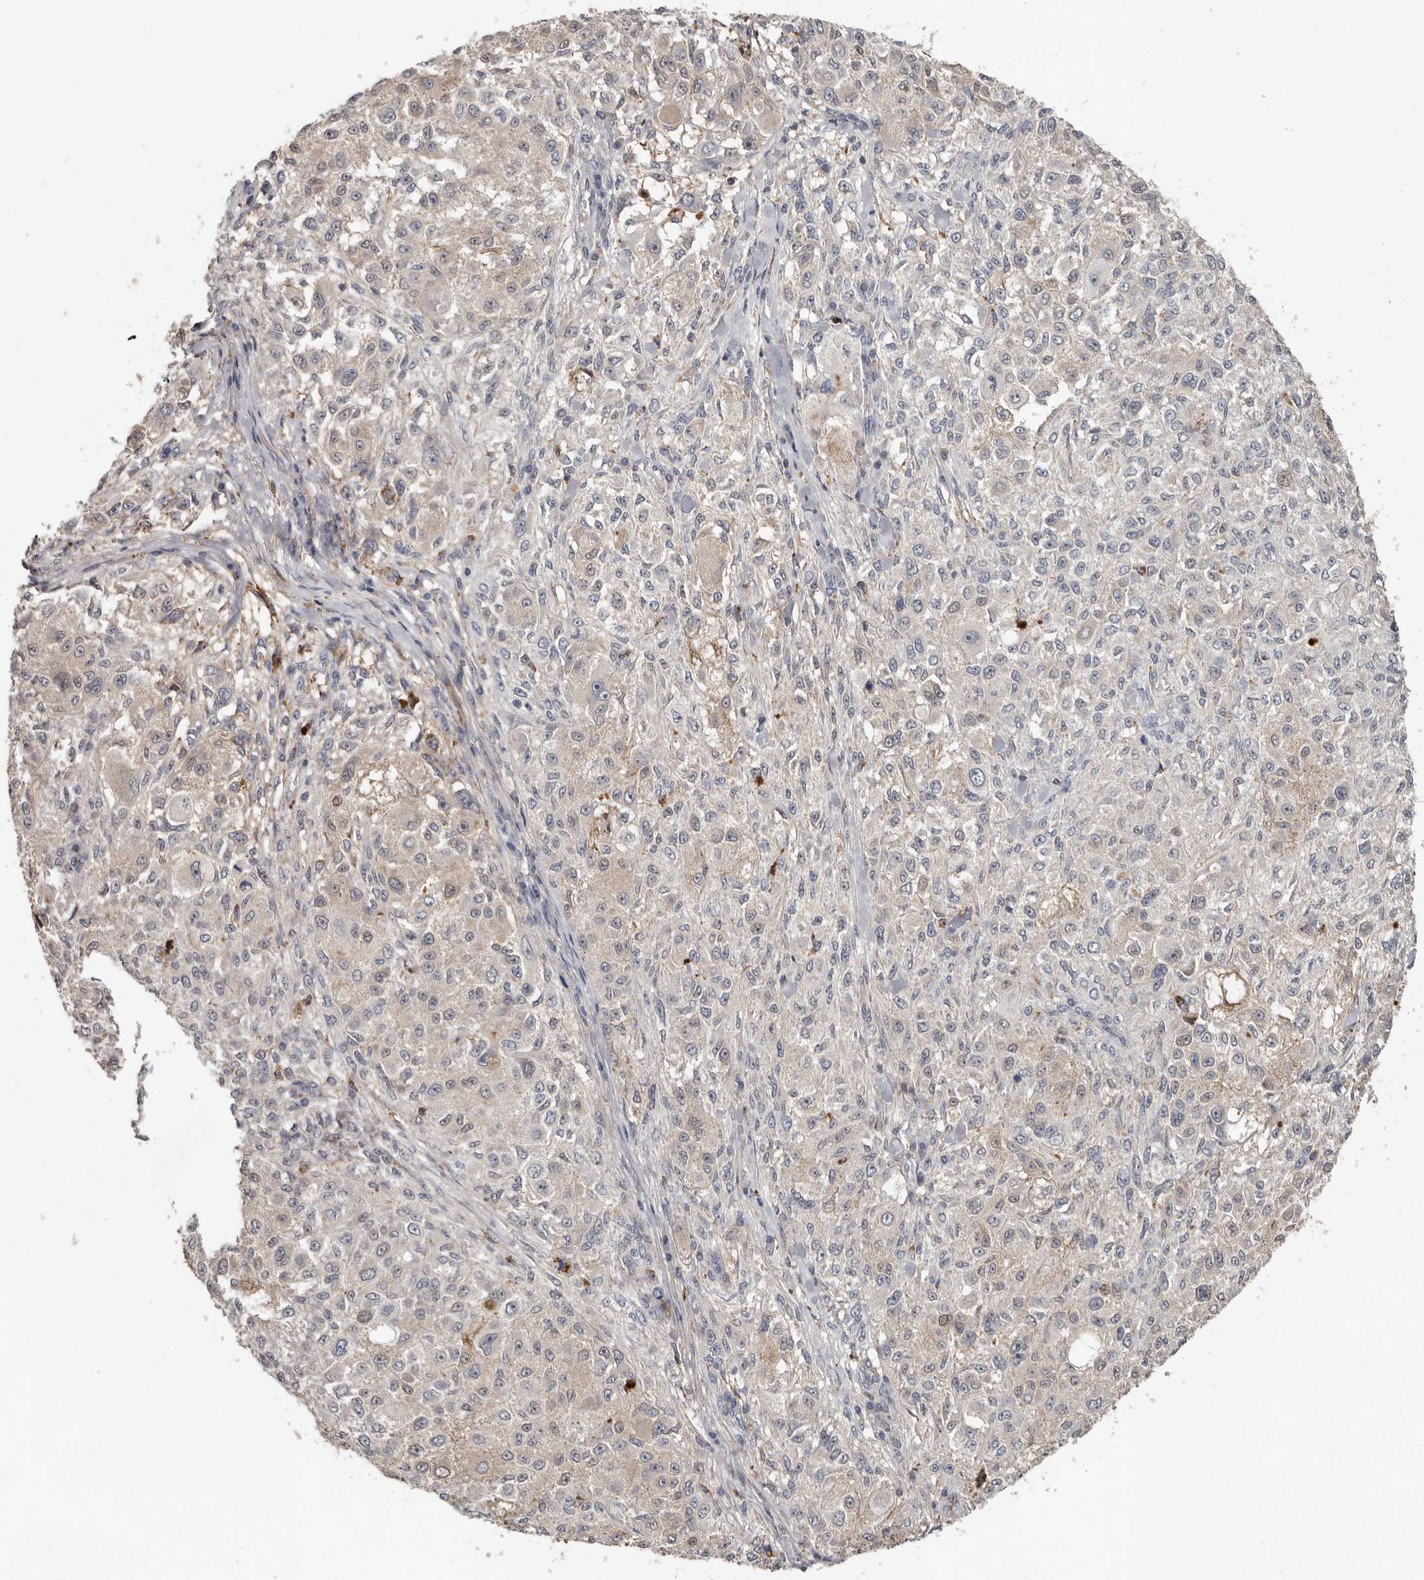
{"staining": {"intensity": "weak", "quantity": "<25%", "location": "cytoplasmic/membranous"}, "tissue": "melanoma", "cell_type": "Tumor cells", "image_type": "cancer", "snomed": [{"axis": "morphology", "description": "Necrosis, NOS"}, {"axis": "morphology", "description": "Malignant melanoma, NOS"}, {"axis": "topography", "description": "Skin"}], "caption": "Tumor cells show no significant protein staining in malignant melanoma.", "gene": "KIF26B", "patient": {"sex": "female", "age": 87}}